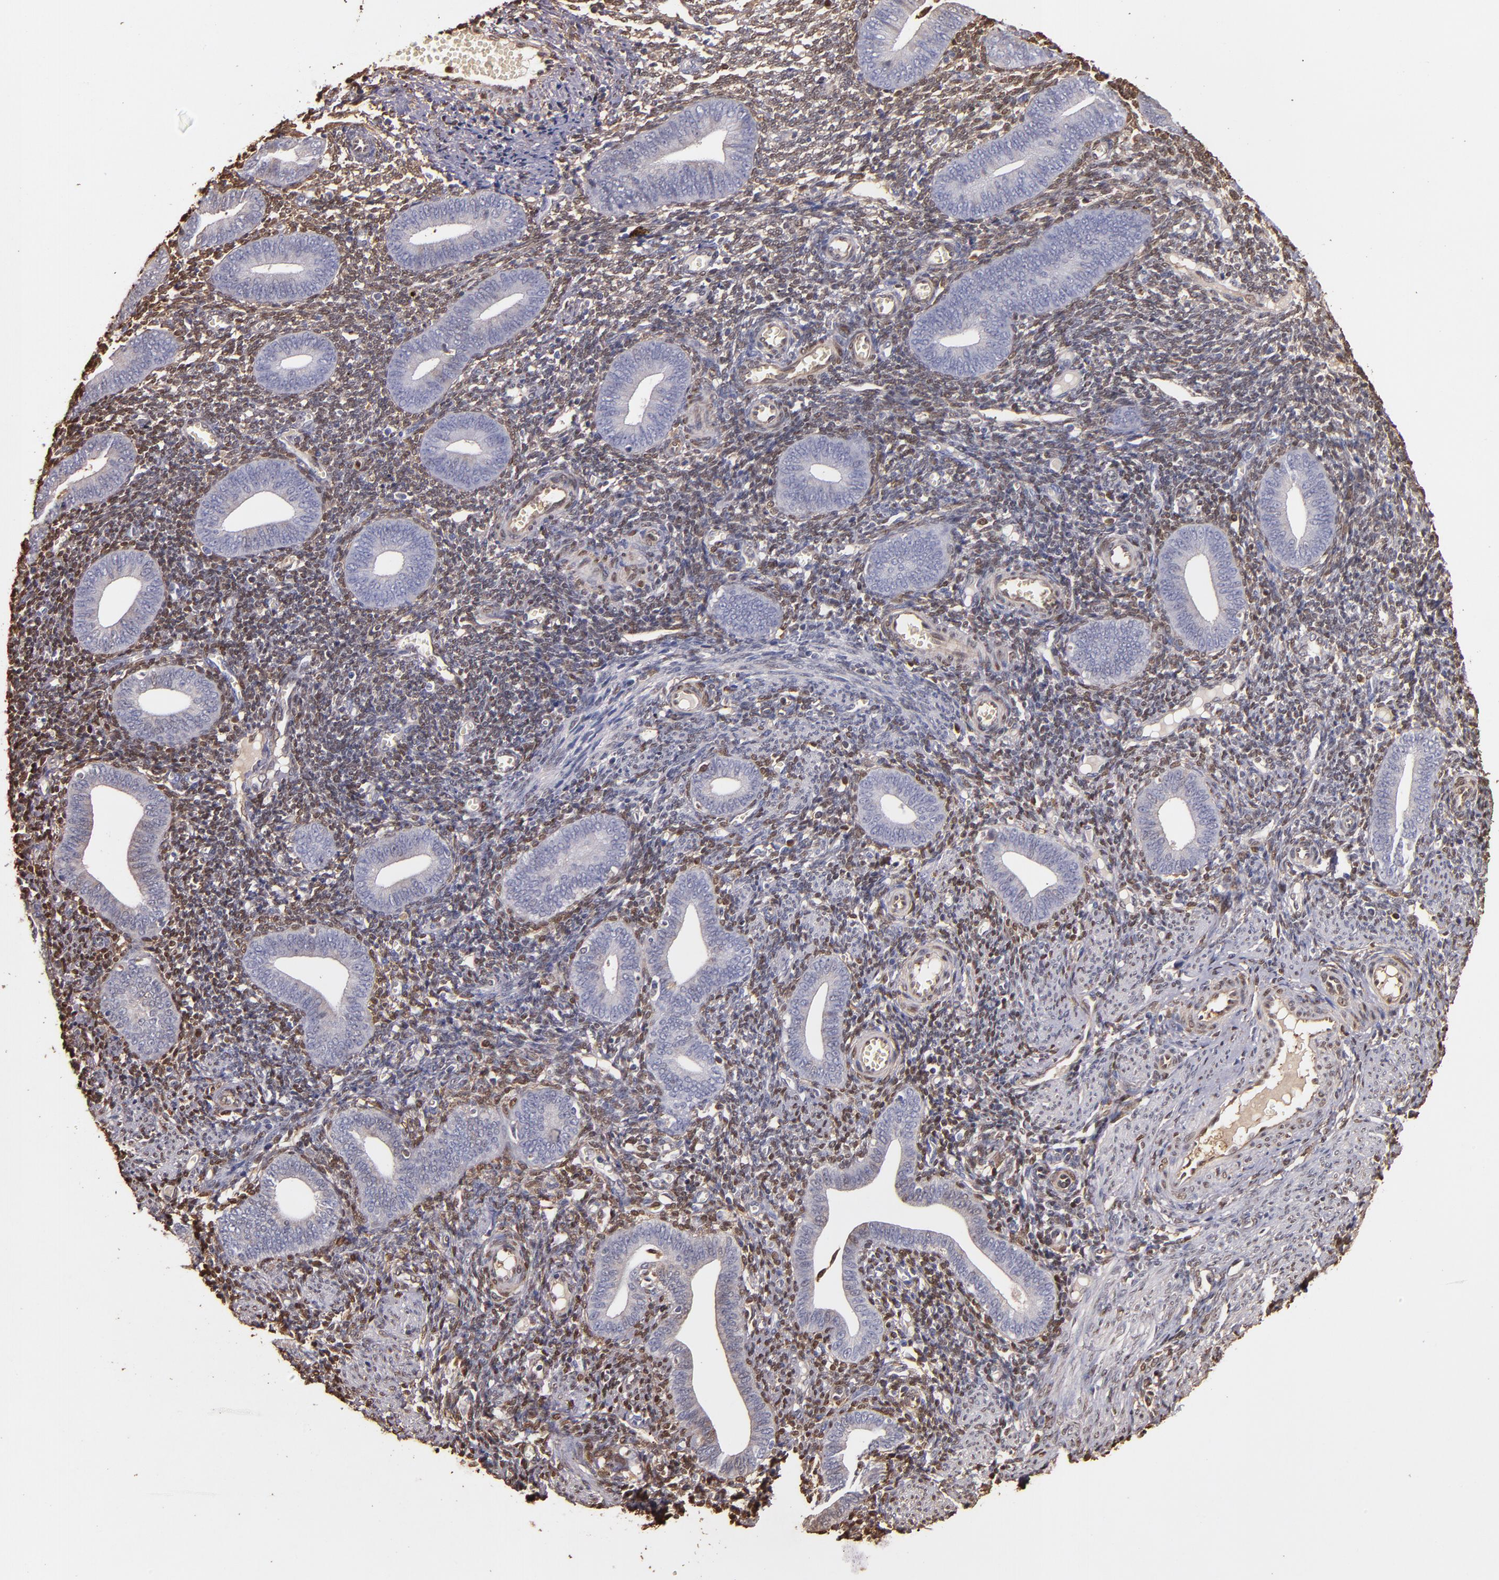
{"staining": {"intensity": "weak", "quantity": "25%-75%", "location": "cytoplasmic/membranous,nuclear"}, "tissue": "endometrium", "cell_type": "Cells in endometrial stroma", "image_type": "normal", "snomed": [{"axis": "morphology", "description": "Normal tissue, NOS"}, {"axis": "topography", "description": "Uterus"}, {"axis": "topography", "description": "Endometrium"}], "caption": "High-magnification brightfield microscopy of unremarkable endometrium stained with DAB (brown) and counterstained with hematoxylin (blue). cells in endometrial stroma exhibit weak cytoplasmic/membranous,nuclear positivity is seen in approximately25%-75% of cells. (DAB IHC with brightfield microscopy, high magnification).", "gene": "S100A6", "patient": {"sex": "female", "age": 33}}